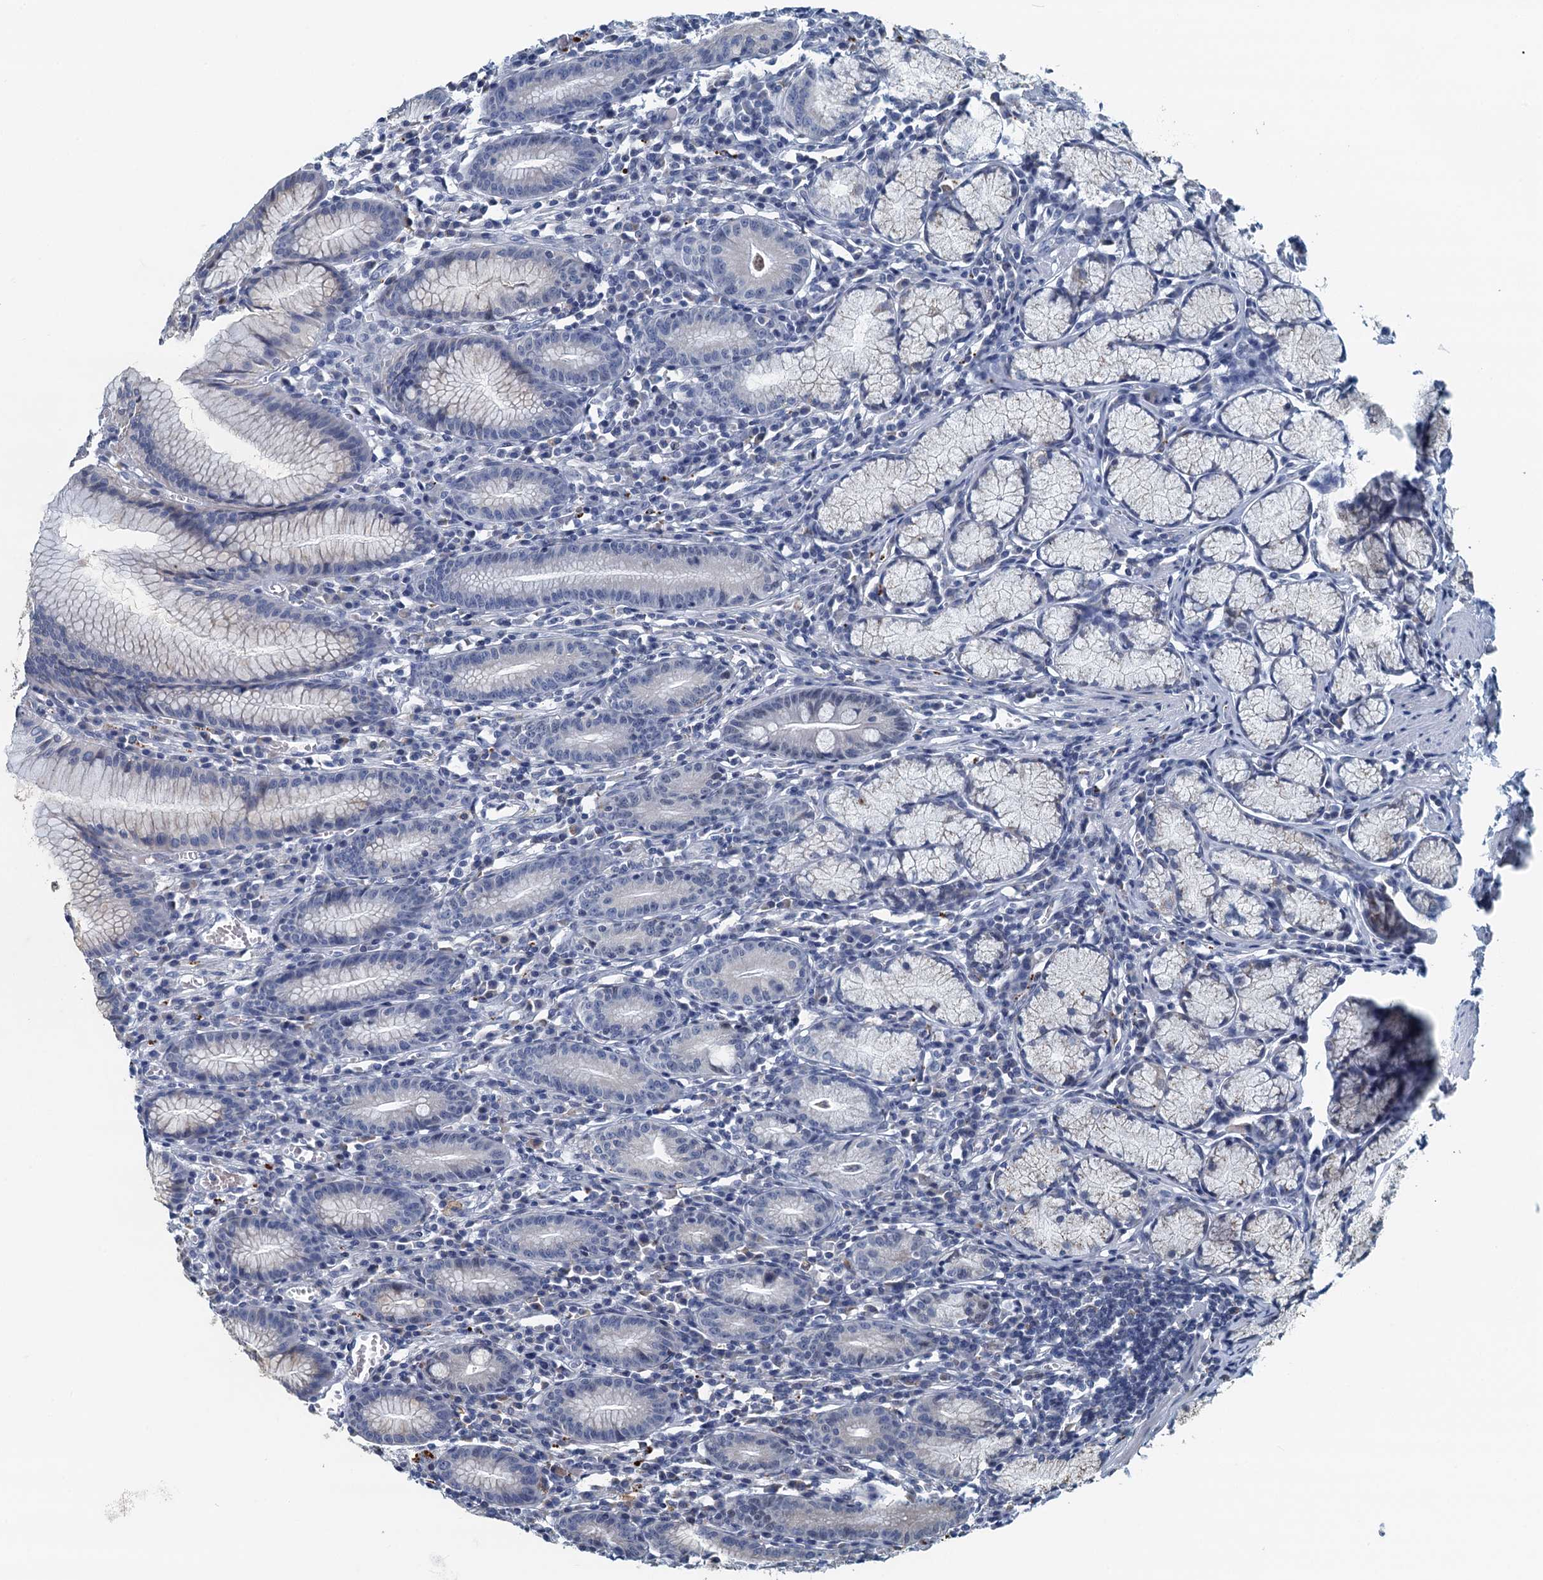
{"staining": {"intensity": "moderate", "quantity": "<25%", "location": "cytoplasmic/membranous"}, "tissue": "stomach", "cell_type": "Glandular cells", "image_type": "normal", "snomed": [{"axis": "morphology", "description": "Normal tissue, NOS"}, {"axis": "topography", "description": "Stomach"}], "caption": "Immunohistochemical staining of normal human stomach exhibits low levels of moderate cytoplasmic/membranous expression in about <25% of glandular cells.", "gene": "AGRN", "patient": {"sex": "male", "age": 55}}